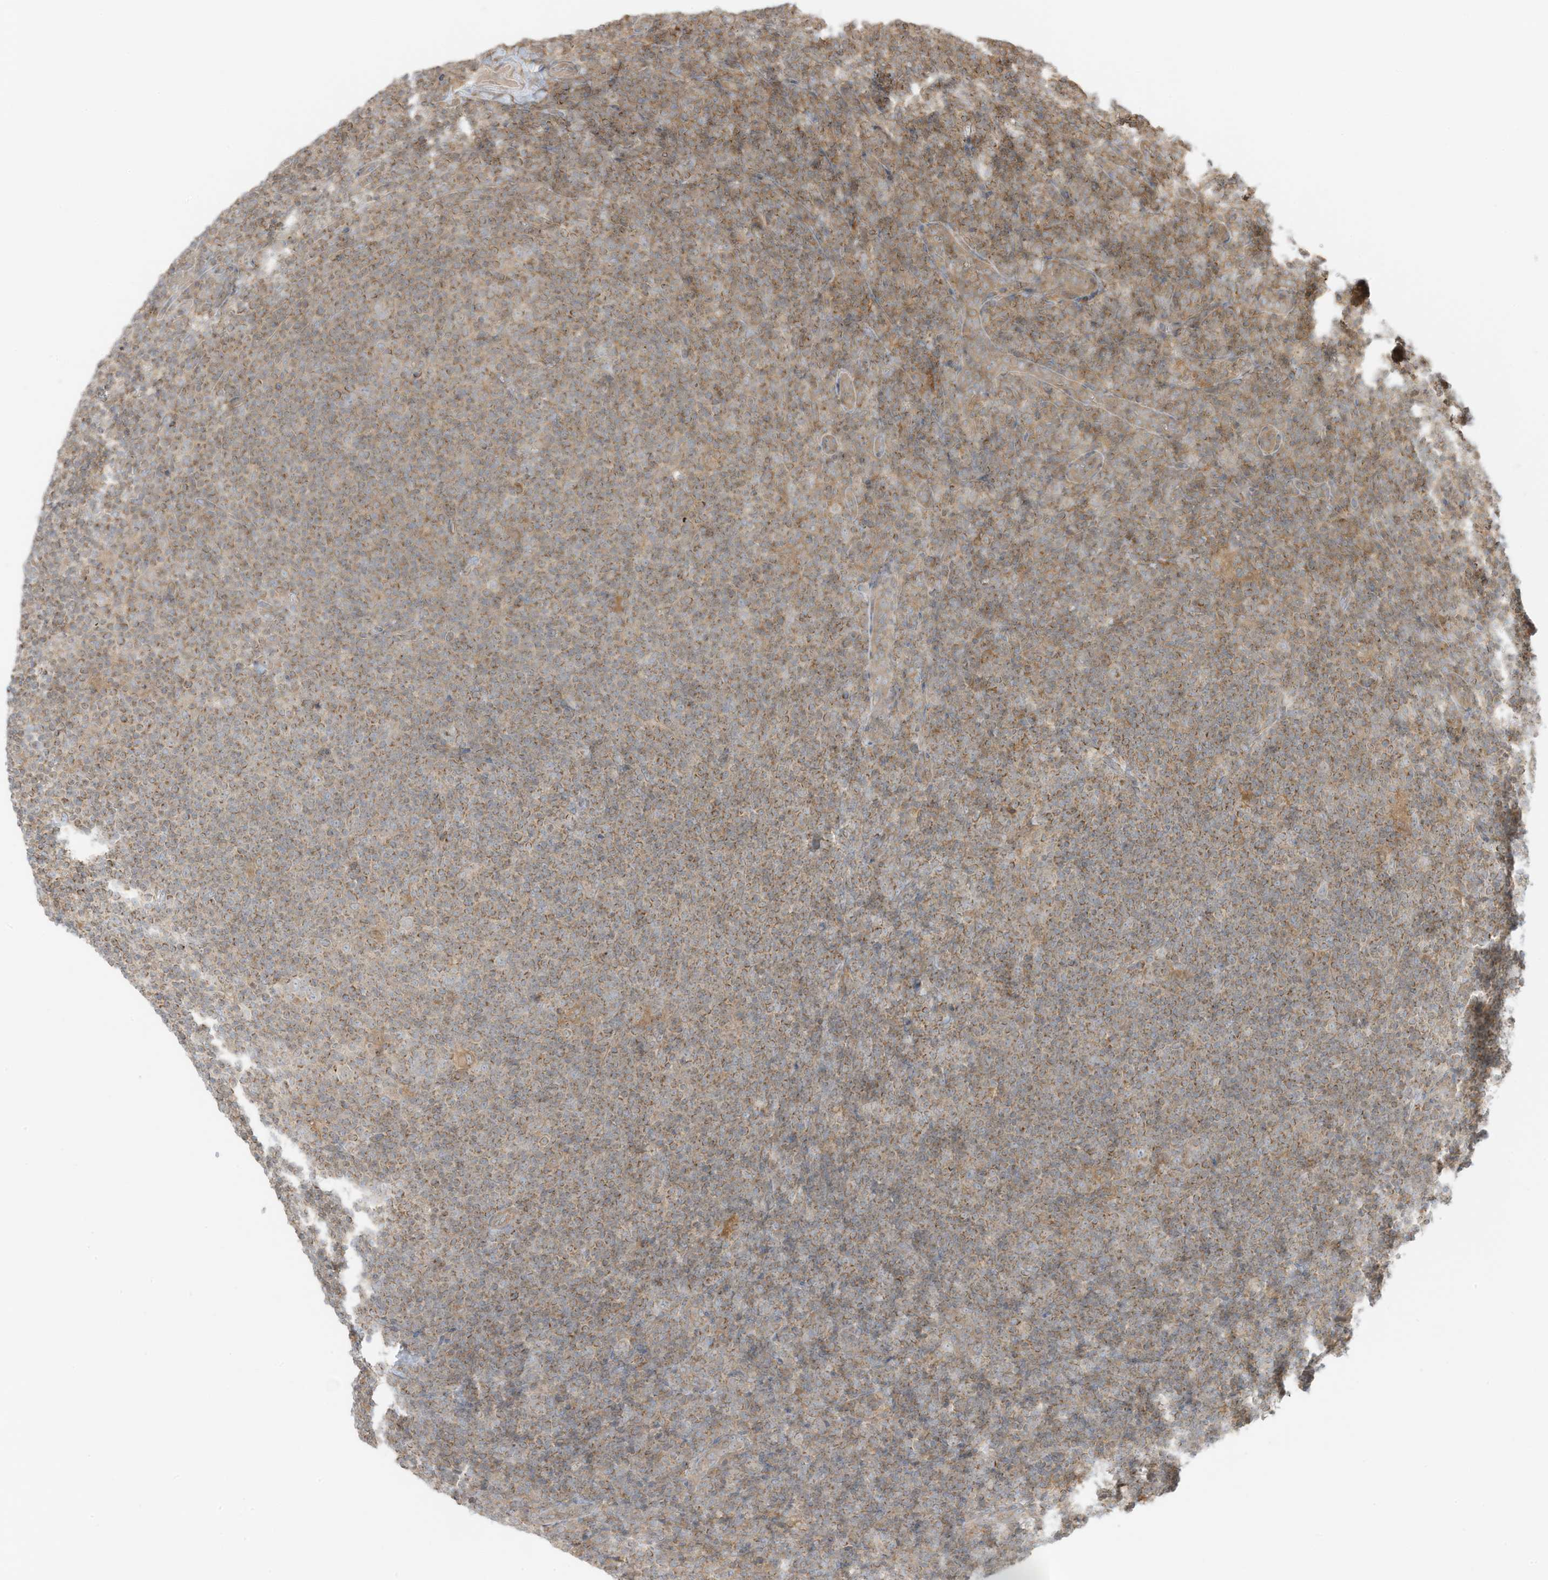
{"staining": {"intensity": "moderate", "quantity": "25%-75%", "location": "cytoplasmic/membranous"}, "tissue": "lymphoma", "cell_type": "Tumor cells", "image_type": "cancer", "snomed": [{"axis": "morphology", "description": "Hodgkin's disease, NOS"}, {"axis": "topography", "description": "Lymph node"}], "caption": "Lymphoma stained with DAB (3,3'-diaminobenzidine) IHC shows medium levels of moderate cytoplasmic/membranous staining in approximately 25%-75% of tumor cells.", "gene": "SLC25A12", "patient": {"sex": "female", "age": 57}}